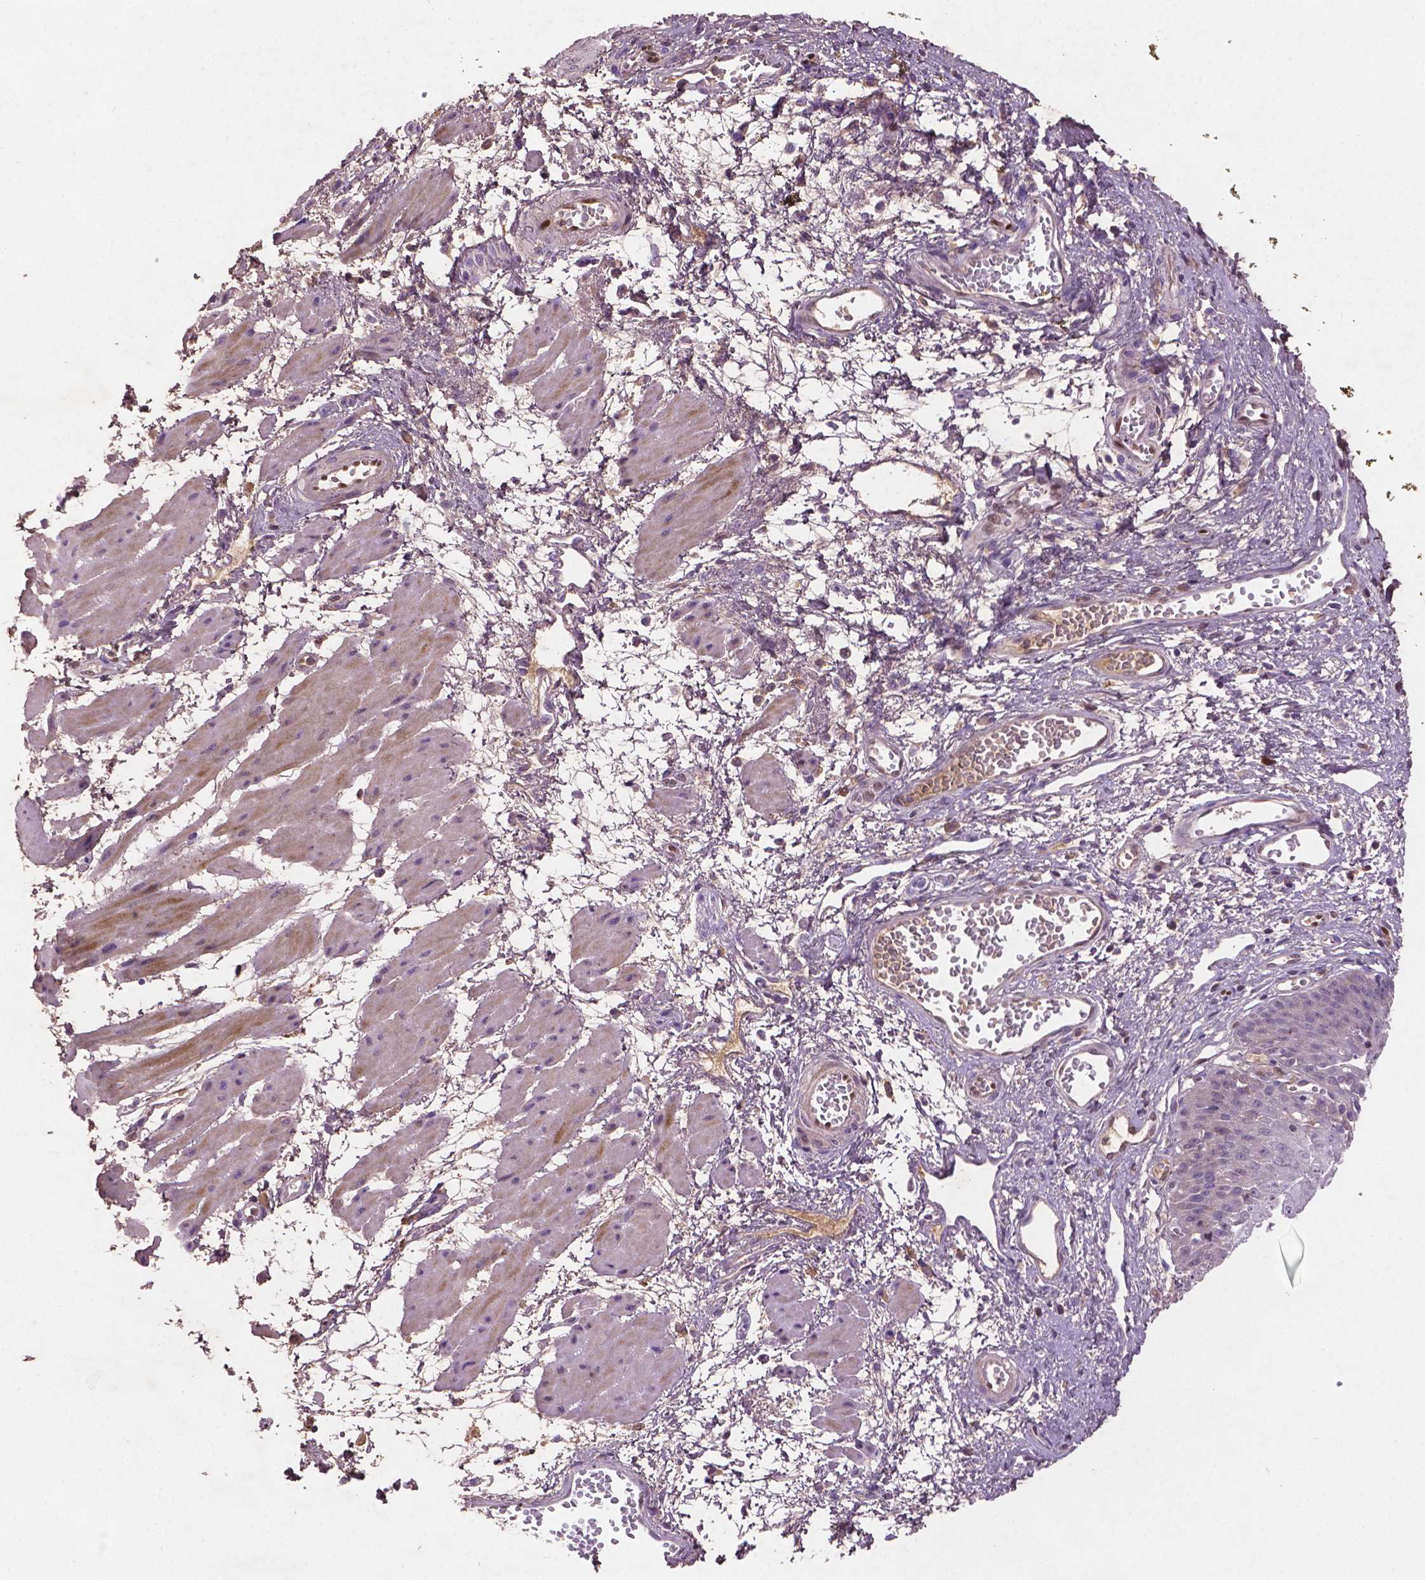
{"staining": {"intensity": "negative", "quantity": "none", "location": "none"}, "tissue": "esophagus", "cell_type": "Squamous epithelial cells", "image_type": "normal", "snomed": [{"axis": "morphology", "description": "Normal tissue, NOS"}, {"axis": "topography", "description": "Esophagus"}], "caption": "Immunohistochemistry (IHC) histopathology image of normal human esophagus stained for a protein (brown), which demonstrates no expression in squamous epithelial cells.", "gene": "SOX17", "patient": {"sex": "male", "age": 71}}